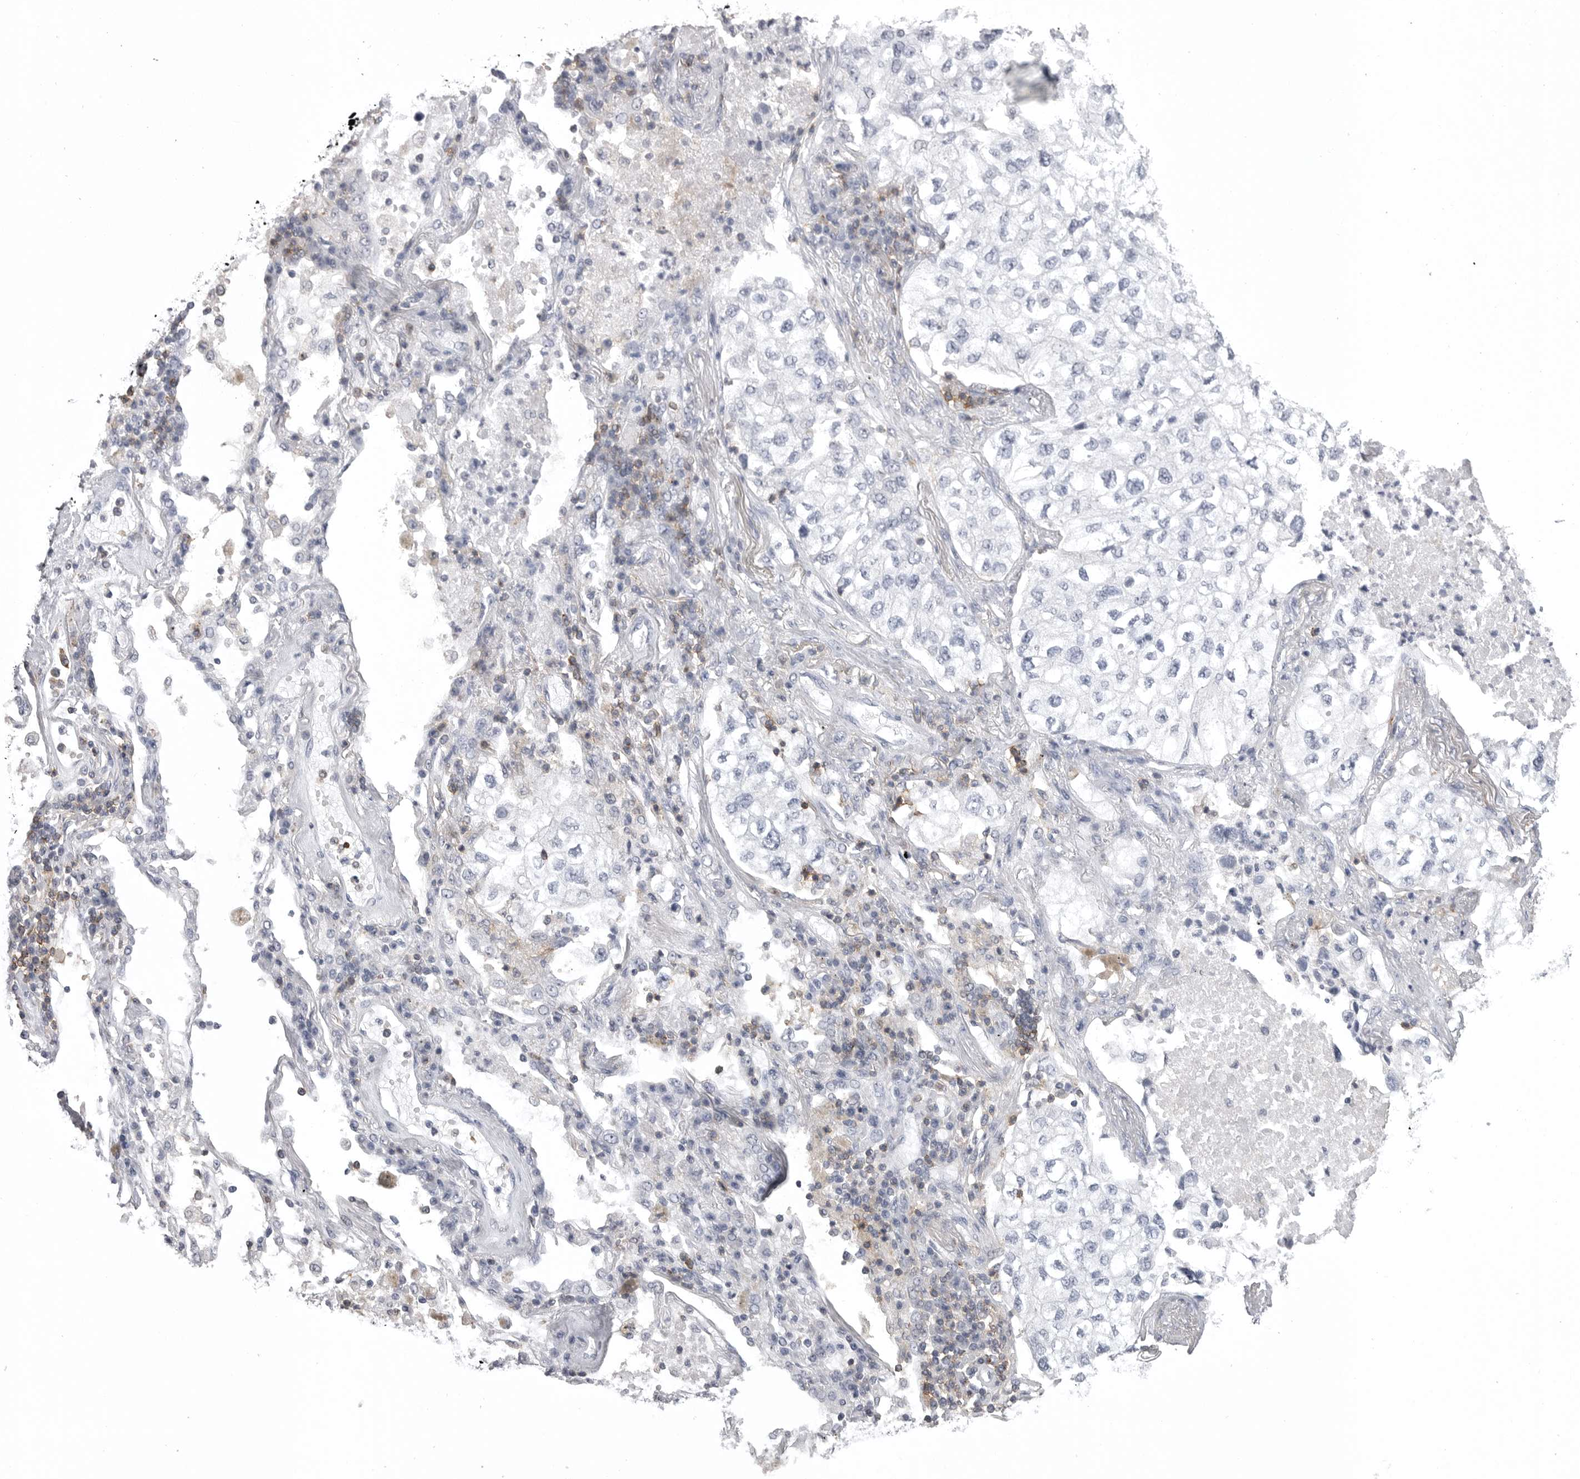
{"staining": {"intensity": "negative", "quantity": "none", "location": "none"}, "tissue": "lung cancer", "cell_type": "Tumor cells", "image_type": "cancer", "snomed": [{"axis": "morphology", "description": "Adenocarcinoma, NOS"}, {"axis": "topography", "description": "Lung"}], "caption": "Immunohistochemical staining of adenocarcinoma (lung) displays no significant staining in tumor cells.", "gene": "ITGAL", "patient": {"sex": "male", "age": 63}}